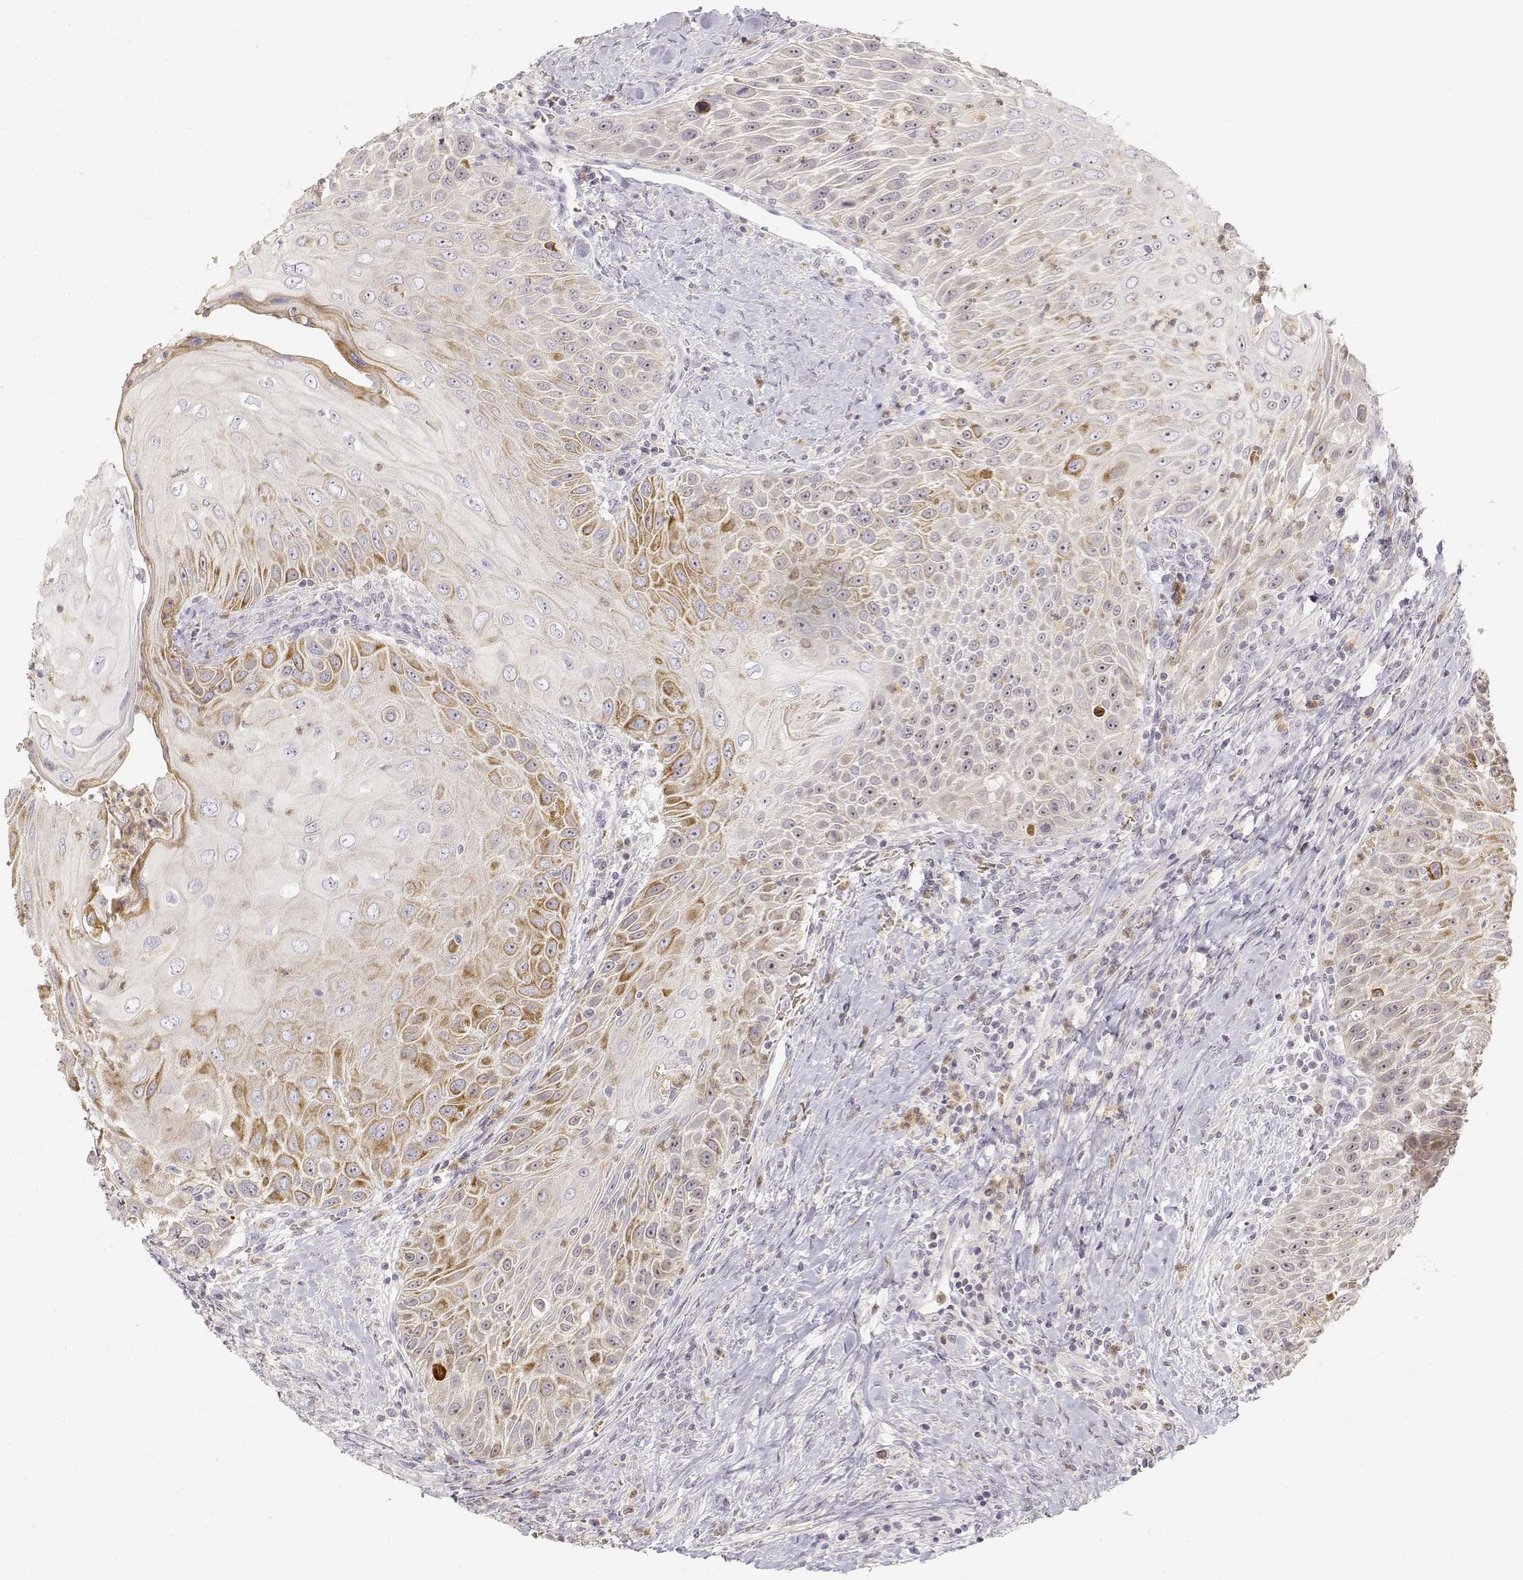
{"staining": {"intensity": "moderate", "quantity": "<25%", "location": "cytoplasmic/membranous"}, "tissue": "head and neck cancer", "cell_type": "Tumor cells", "image_type": "cancer", "snomed": [{"axis": "morphology", "description": "Squamous cell carcinoma, NOS"}, {"axis": "topography", "description": "Head-Neck"}], "caption": "Protein analysis of head and neck squamous cell carcinoma tissue shows moderate cytoplasmic/membranous expression in about <25% of tumor cells.", "gene": "GLIPR1L2", "patient": {"sex": "male", "age": 69}}